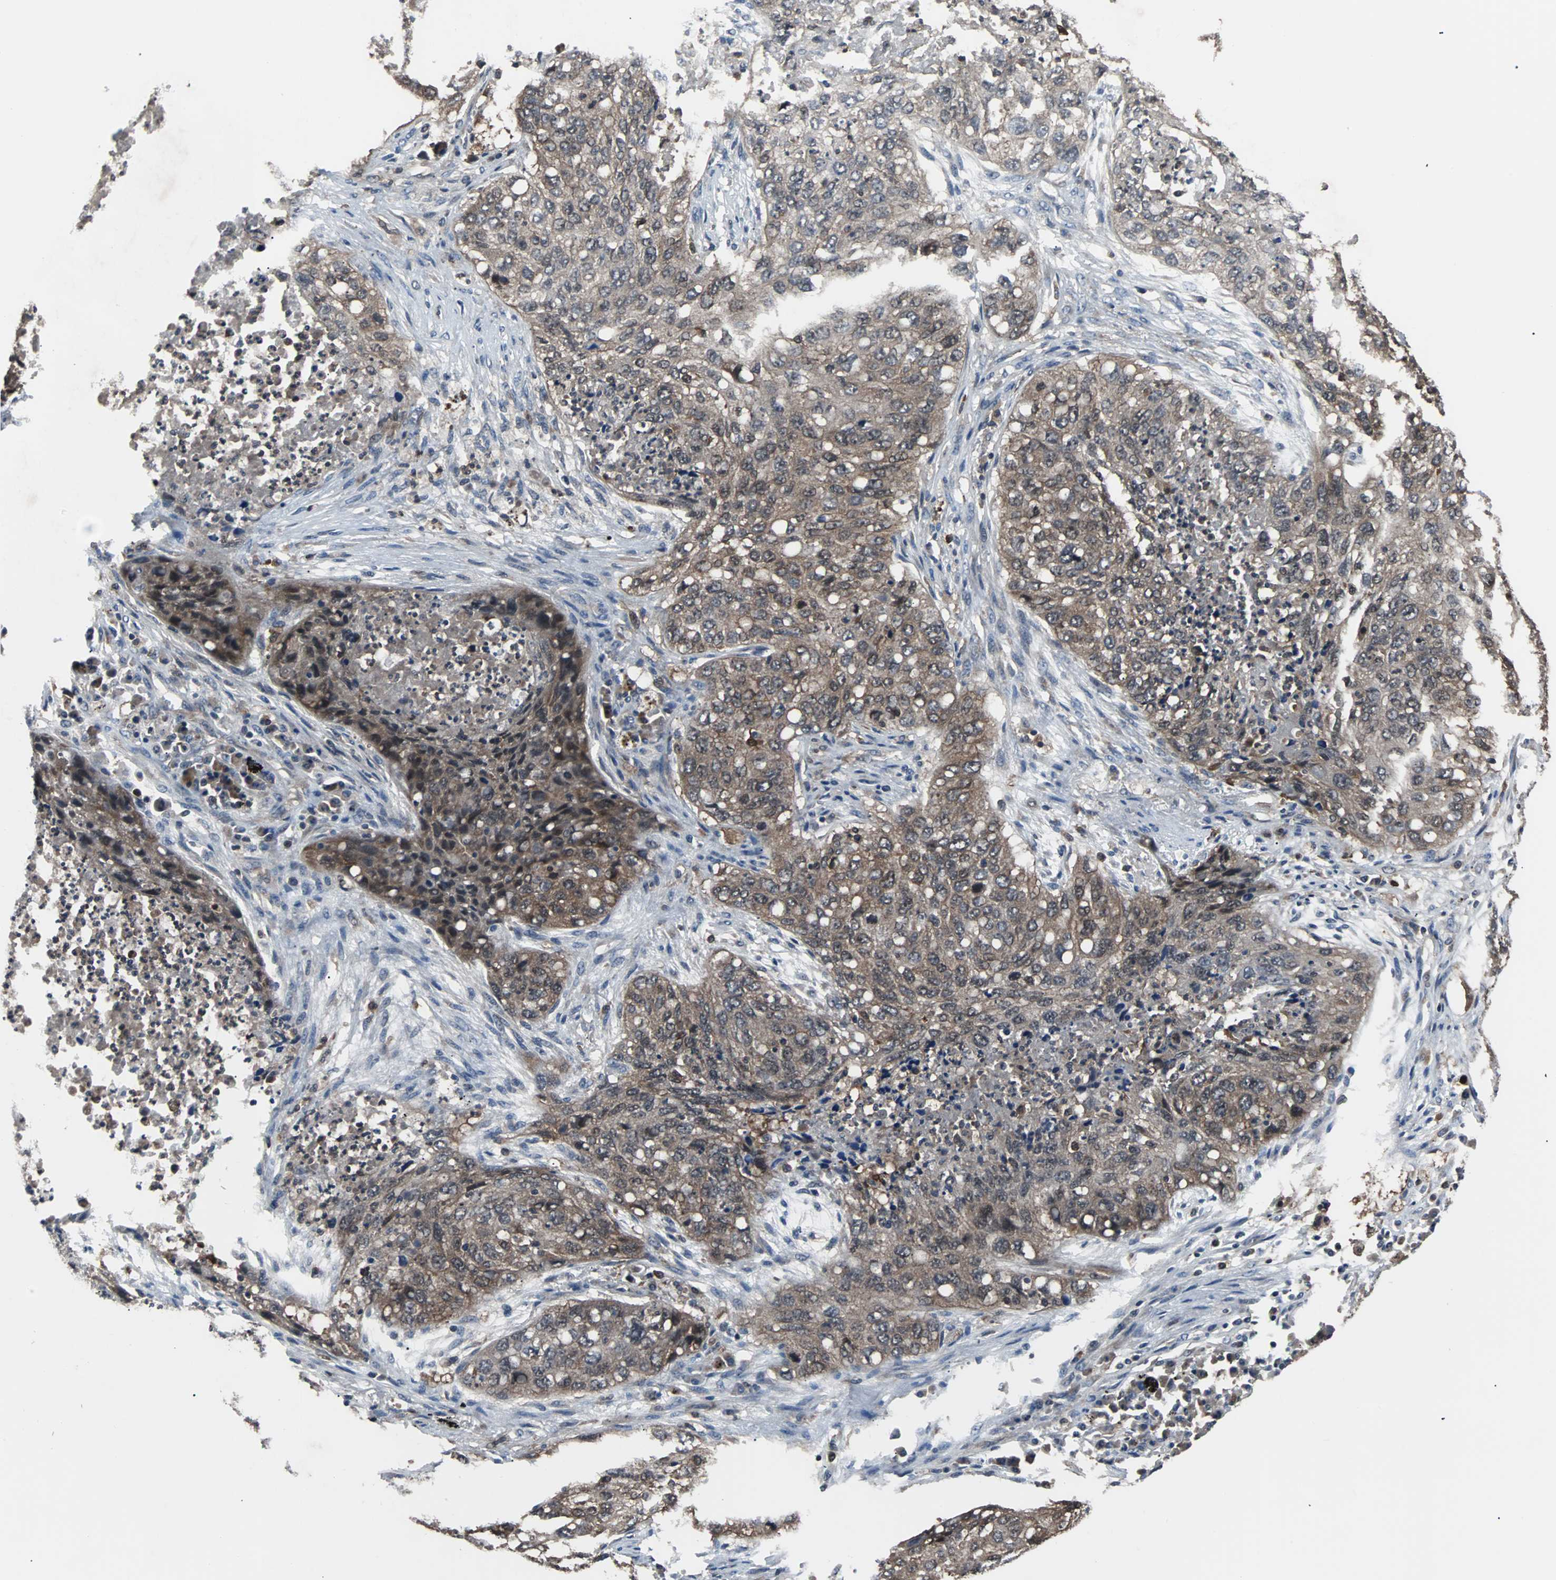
{"staining": {"intensity": "moderate", "quantity": ">75%", "location": "cytoplasmic/membranous"}, "tissue": "lung cancer", "cell_type": "Tumor cells", "image_type": "cancer", "snomed": [{"axis": "morphology", "description": "Squamous cell carcinoma, NOS"}, {"axis": "topography", "description": "Lung"}], "caption": "Moderate cytoplasmic/membranous staining is seen in about >75% of tumor cells in lung cancer. Nuclei are stained in blue.", "gene": "PAK1", "patient": {"sex": "female", "age": 63}}